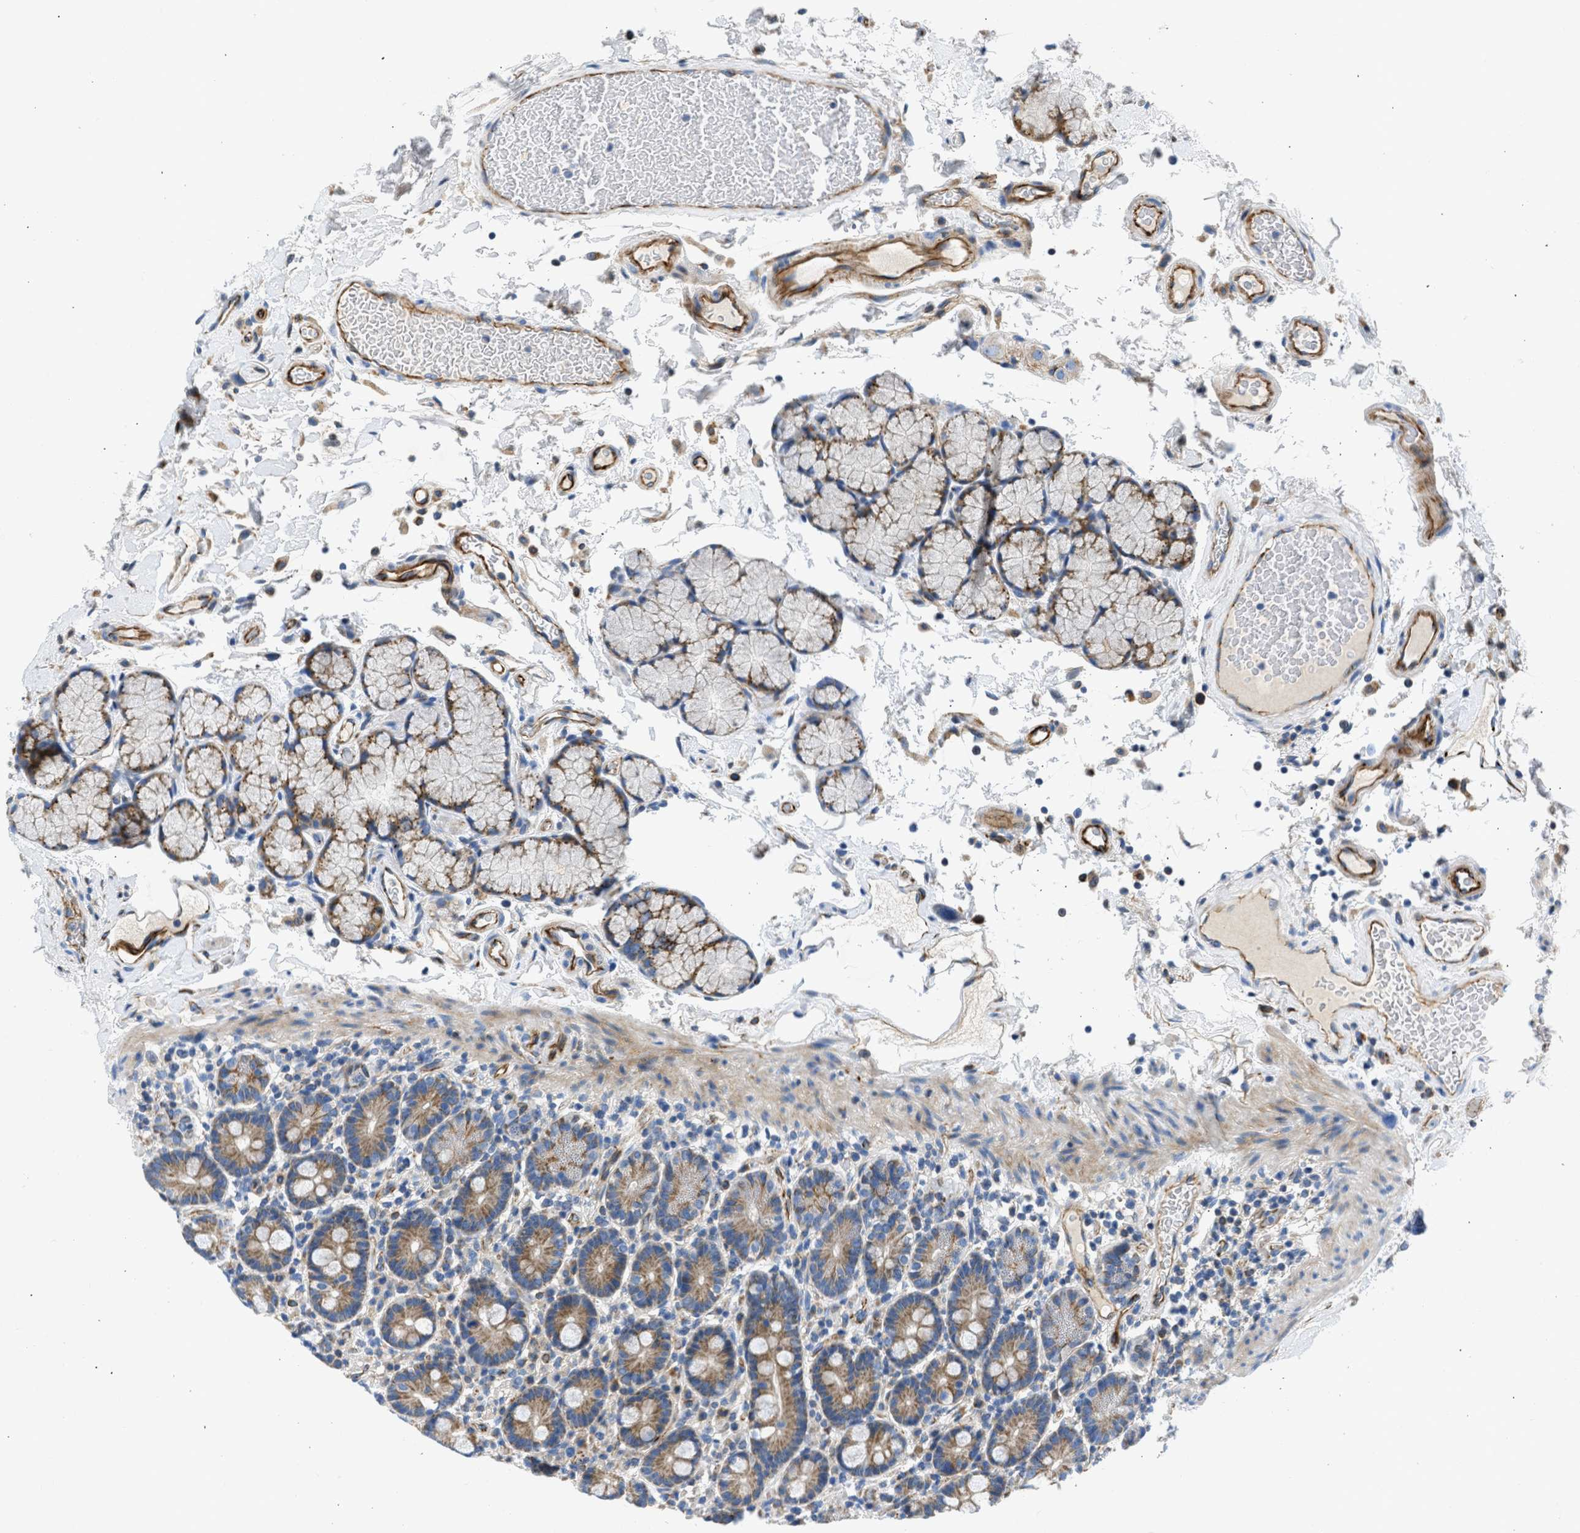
{"staining": {"intensity": "moderate", "quantity": ">75%", "location": "cytoplasmic/membranous"}, "tissue": "duodenum", "cell_type": "Glandular cells", "image_type": "normal", "snomed": [{"axis": "morphology", "description": "Normal tissue, NOS"}, {"axis": "topography", "description": "Small intestine, NOS"}], "caption": "Protein analysis of normal duodenum reveals moderate cytoplasmic/membranous staining in approximately >75% of glandular cells. Nuclei are stained in blue.", "gene": "ULK4", "patient": {"sex": "female", "age": 71}}